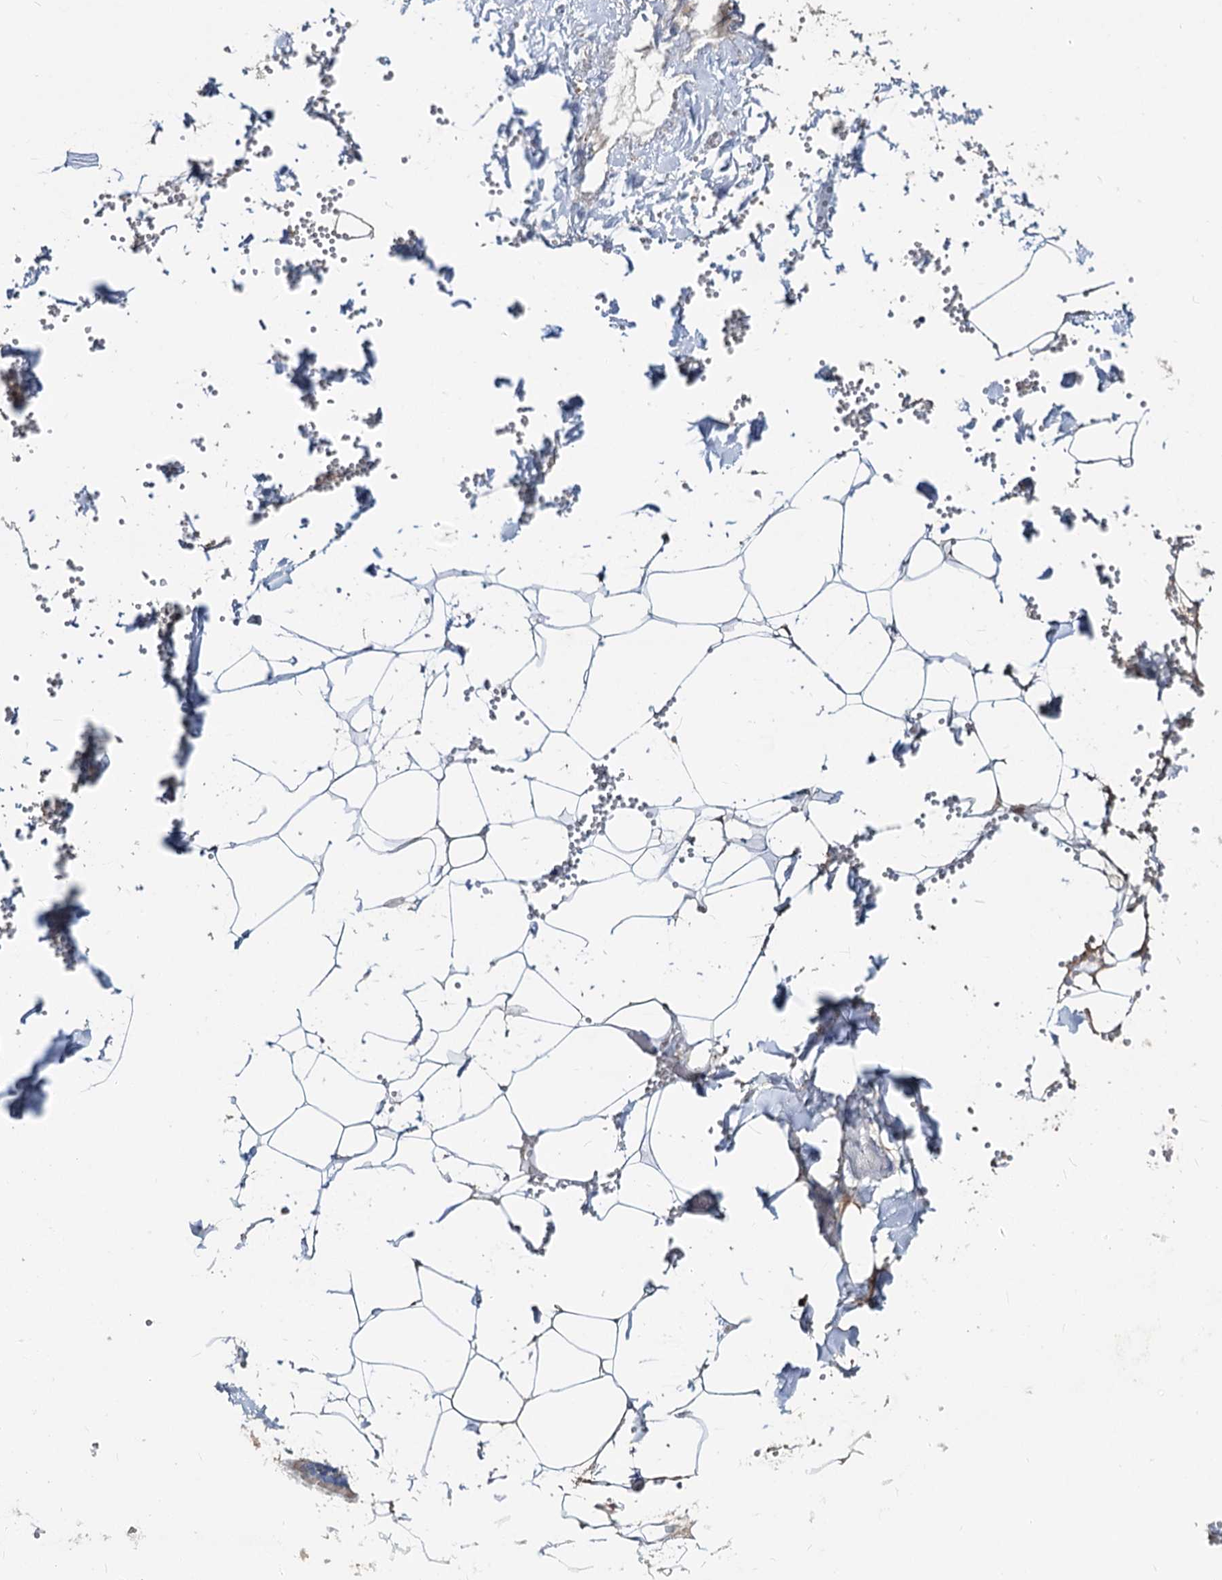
{"staining": {"intensity": "negative", "quantity": "none", "location": "none"}, "tissue": "adipose tissue", "cell_type": "Adipocytes", "image_type": "normal", "snomed": [{"axis": "morphology", "description": "Normal tissue, NOS"}, {"axis": "topography", "description": "Gallbladder"}, {"axis": "topography", "description": "Peripheral nerve tissue"}], "caption": "Immunohistochemistry (IHC) histopathology image of normal adipose tissue: adipose tissue stained with DAB shows no significant protein positivity in adipocytes.", "gene": "ACY3", "patient": {"sex": "male", "age": 38}}